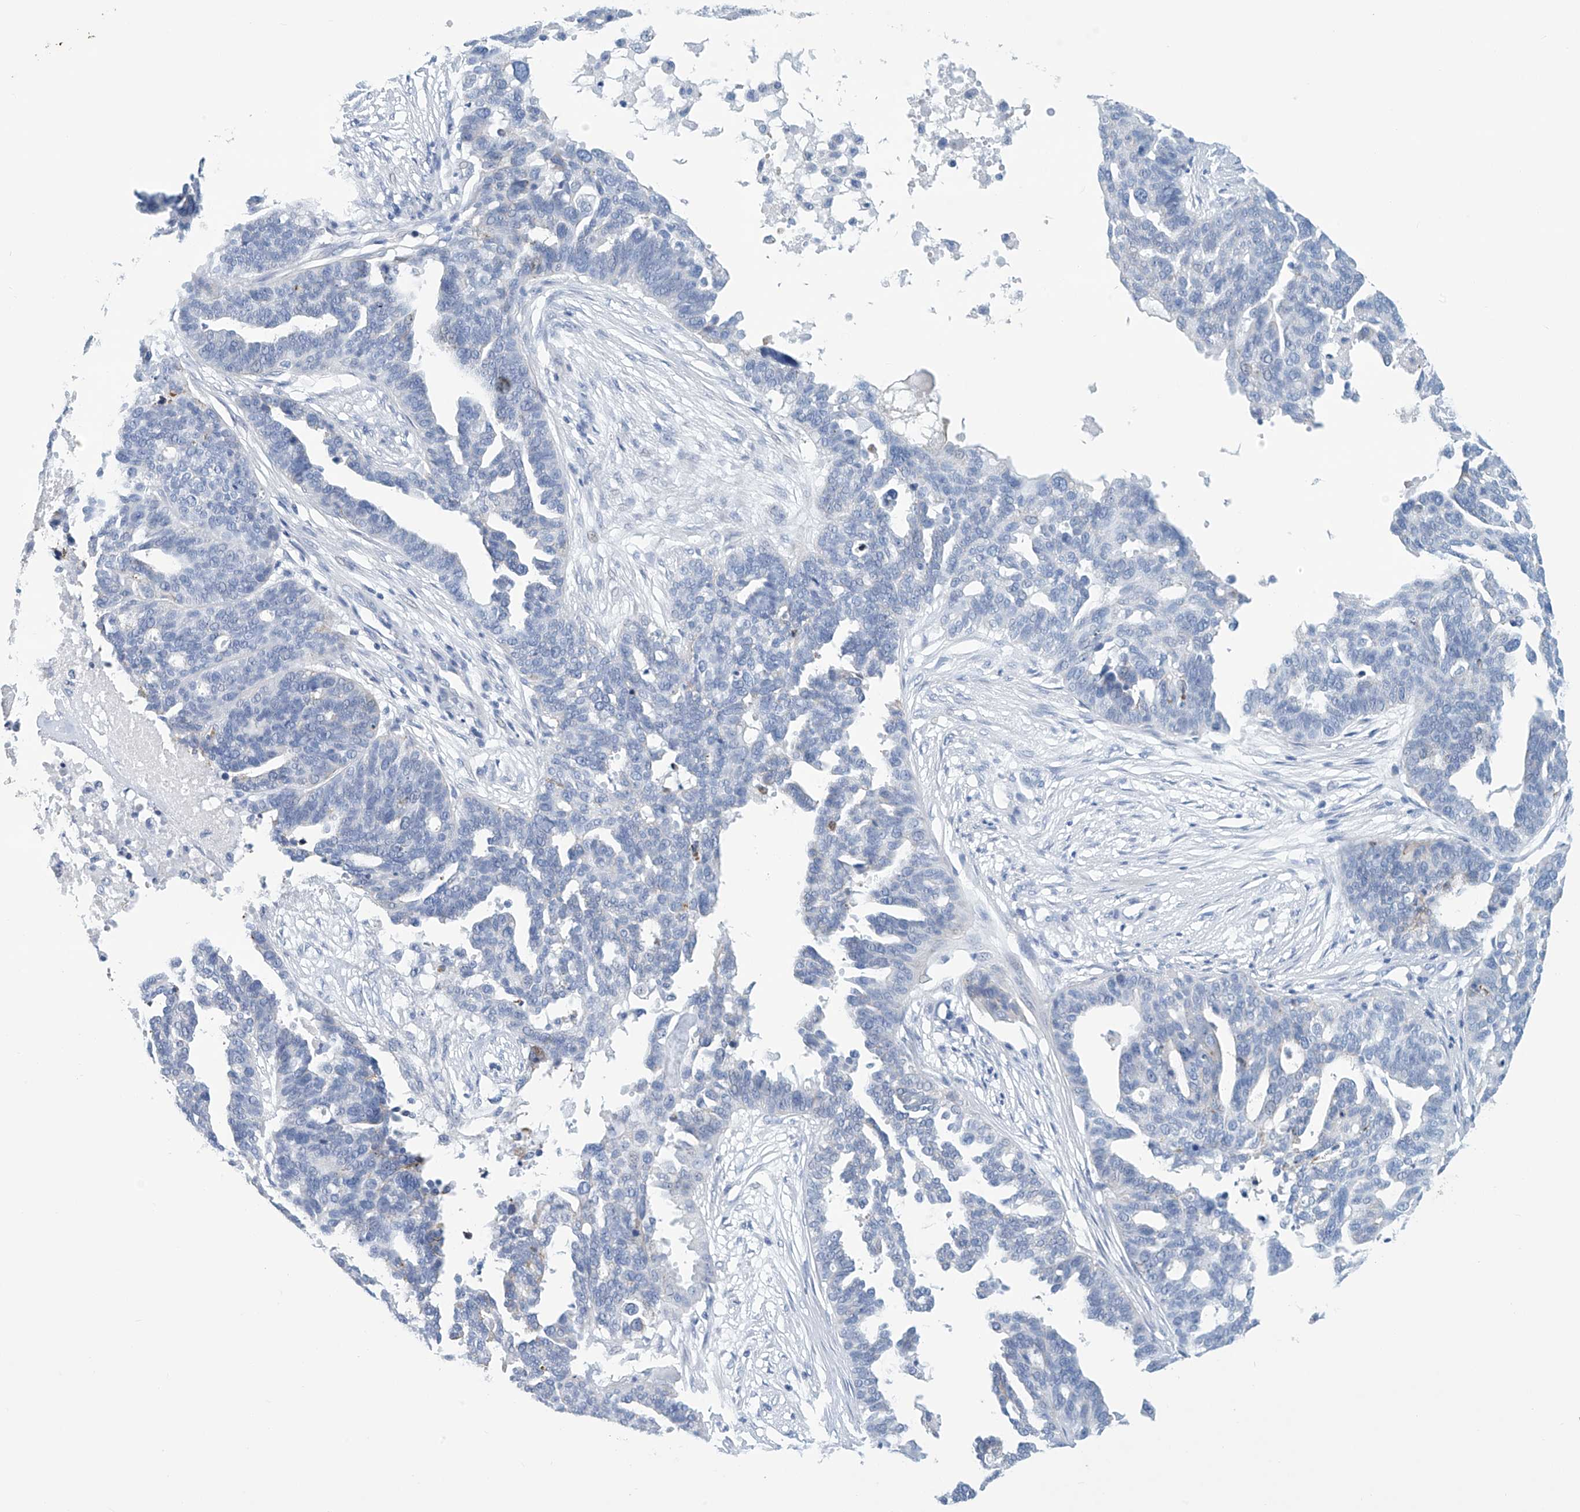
{"staining": {"intensity": "negative", "quantity": "none", "location": "none"}, "tissue": "ovarian cancer", "cell_type": "Tumor cells", "image_type": "cancer", "snomed": [{"axis": "morphology", "description": "Cystadenocarcinoma, serous, NOS"}, {"axis": "topography", "description": "Ovary"}], "caption": "The immunohistochemistry photomicrograph has no significant expression in tumor cells of ovarian cancer tissue. Nuclei are stained in blue.", "gene": "DSP", "patient": {"sex": "female", "age": 59}}